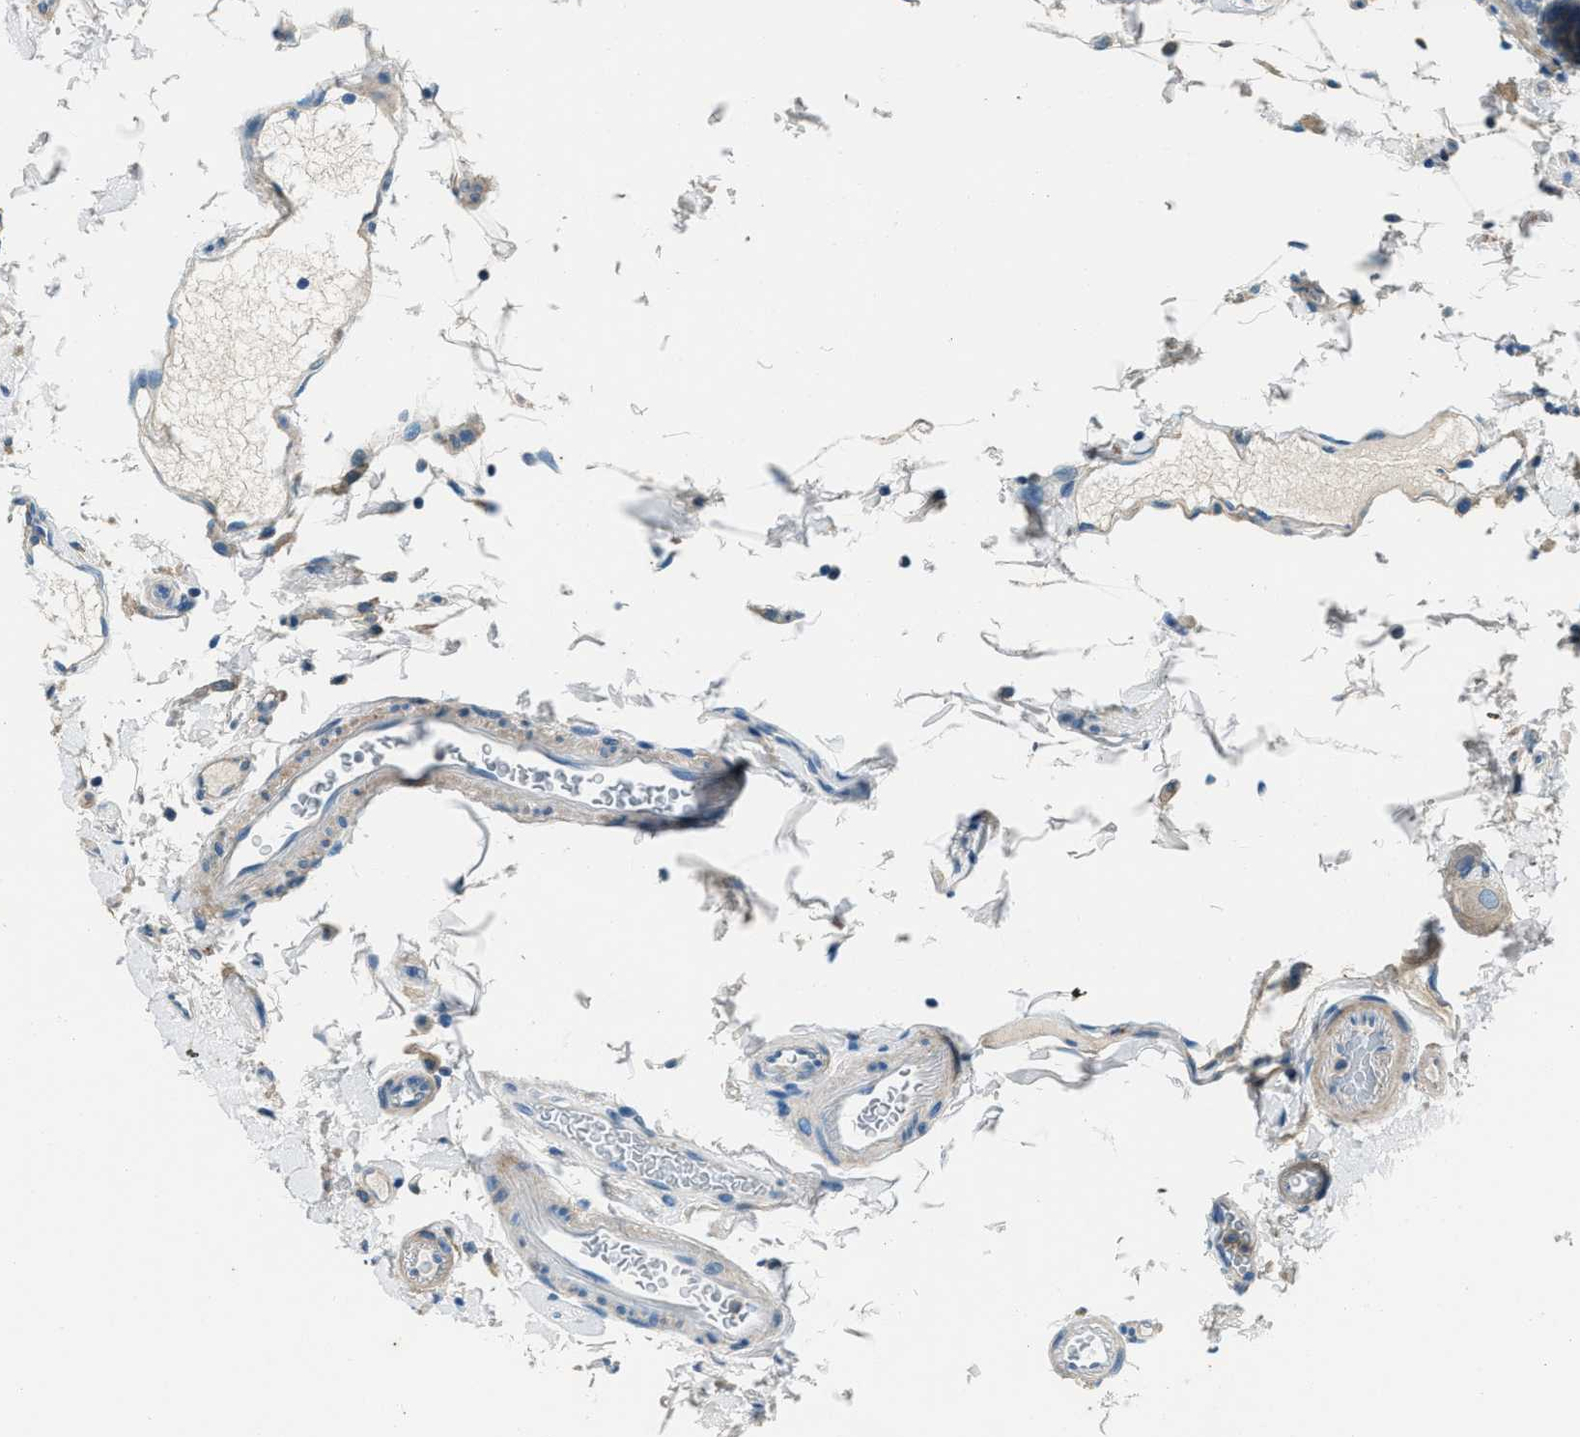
{"staining": {"intensity": "moderate", "quantity": "<25%", "location": "cytoplasmic/membranous"}, "tissue": "duodenum", "cell_type": "Glandular cells", "image_type": "normal", "snomed": [{"axis": "morphology", "description": "Normal tissue, NOS"}, {"axis": "topography", "description": "Small intestine, NOS"}], "caption": "Duodenum stained with DAB immunohistochemistry reveals low levels of moderate cytoplasmic/membranous positivity in approximately <25% of glandular cells.", "gene": "SVIL", "patient": {"sex": "female", "age": 71}}